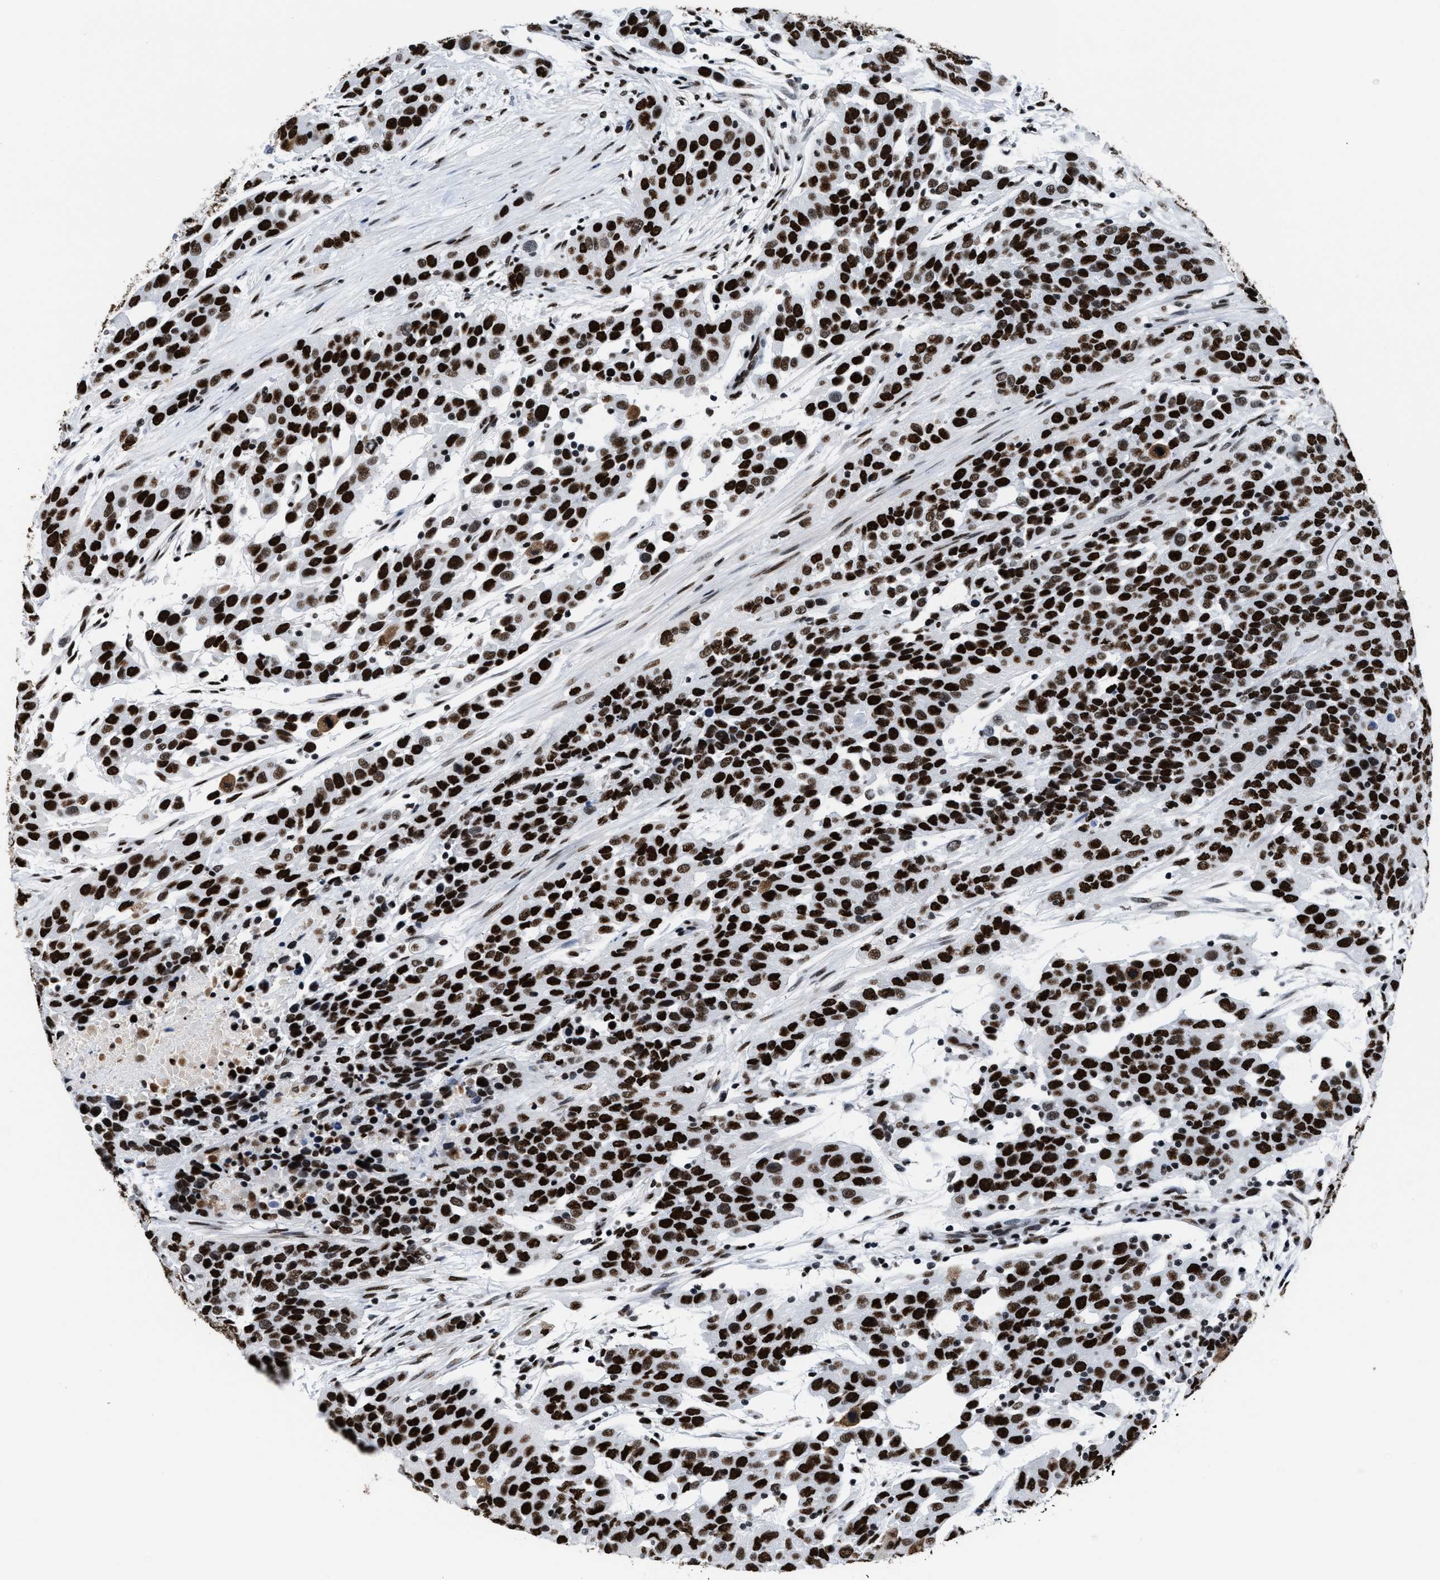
{"staining": {"intensity": "strong", "quantity": ">75%", "location": "nuclear"}, "tissue": "urothelial cancer", "cell_type": "Tumor cells", "image_type": "cancer", "snomed": [{"axis": "morphology", "description": "Urothelial carcinoma, High grade"}, {"axis": "topography", "description": "Urinary bladder"}], "caption": "Protein analysis of urothelial cancer tissue reveals strong nuclear expression in approximately >75% of tumor cells.", "gene": "SMARCC2", "patient": {"sex": "female", "age": 80}}